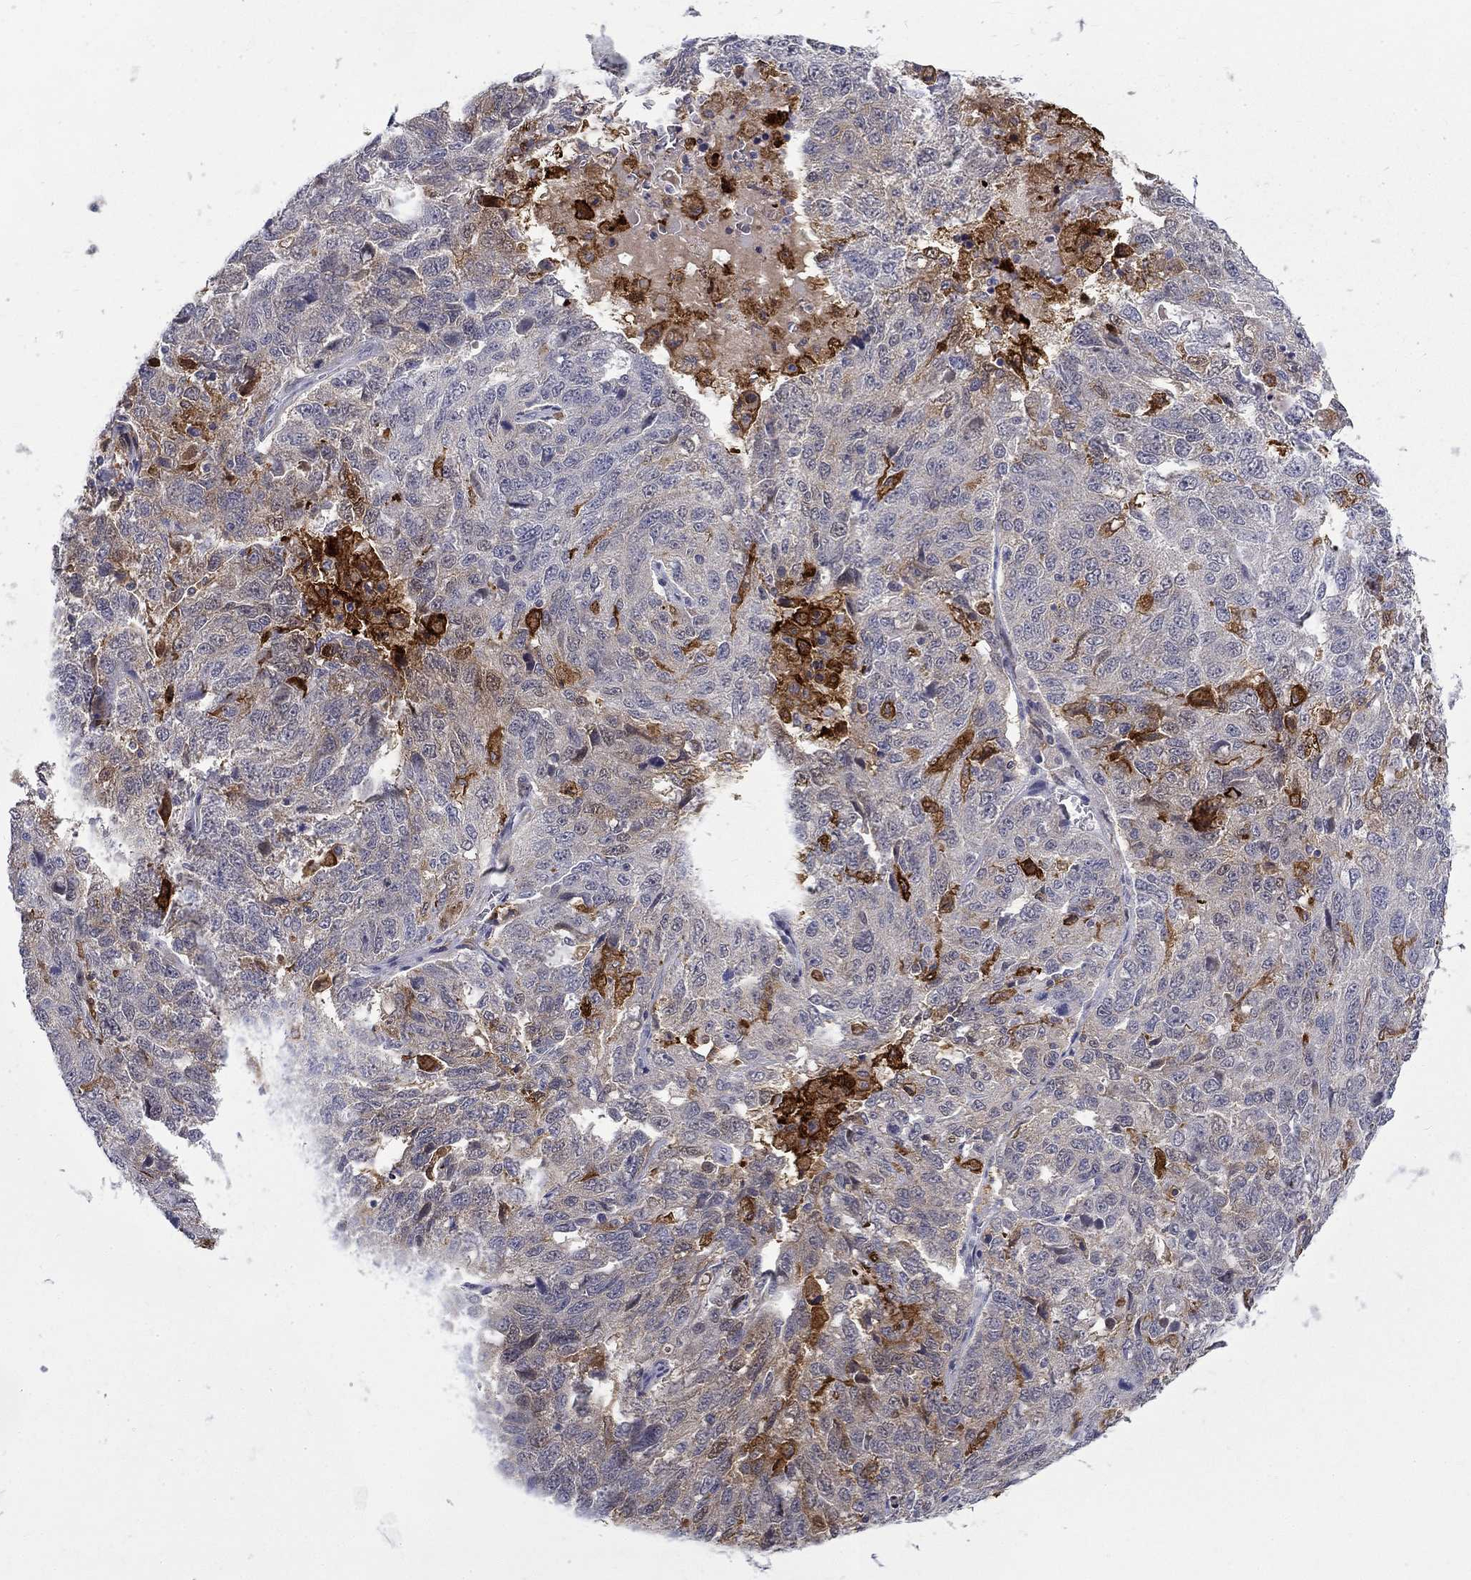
{"staining": {"intensity": "strong", "quantity": "<25%", "location": "cytoplasmic/membranous"}, "tissue": "ovarian cancer", "cell_type": "Tumor cells", "image_type": "cancer", "snomed": [{"axis": "morphology", "description": "Cystadenocarcinoma, serous, NOS"}, {"axis": "topography", "description": "Ovary"}], "caption": "Tumor cells exhibit medium levels of strong cytoplasmic/membranous positivity in approximately <25% of cells in ovarian cancer.", "gene": "PCBP3", "patient": {"sex": "female", "age": 71}}